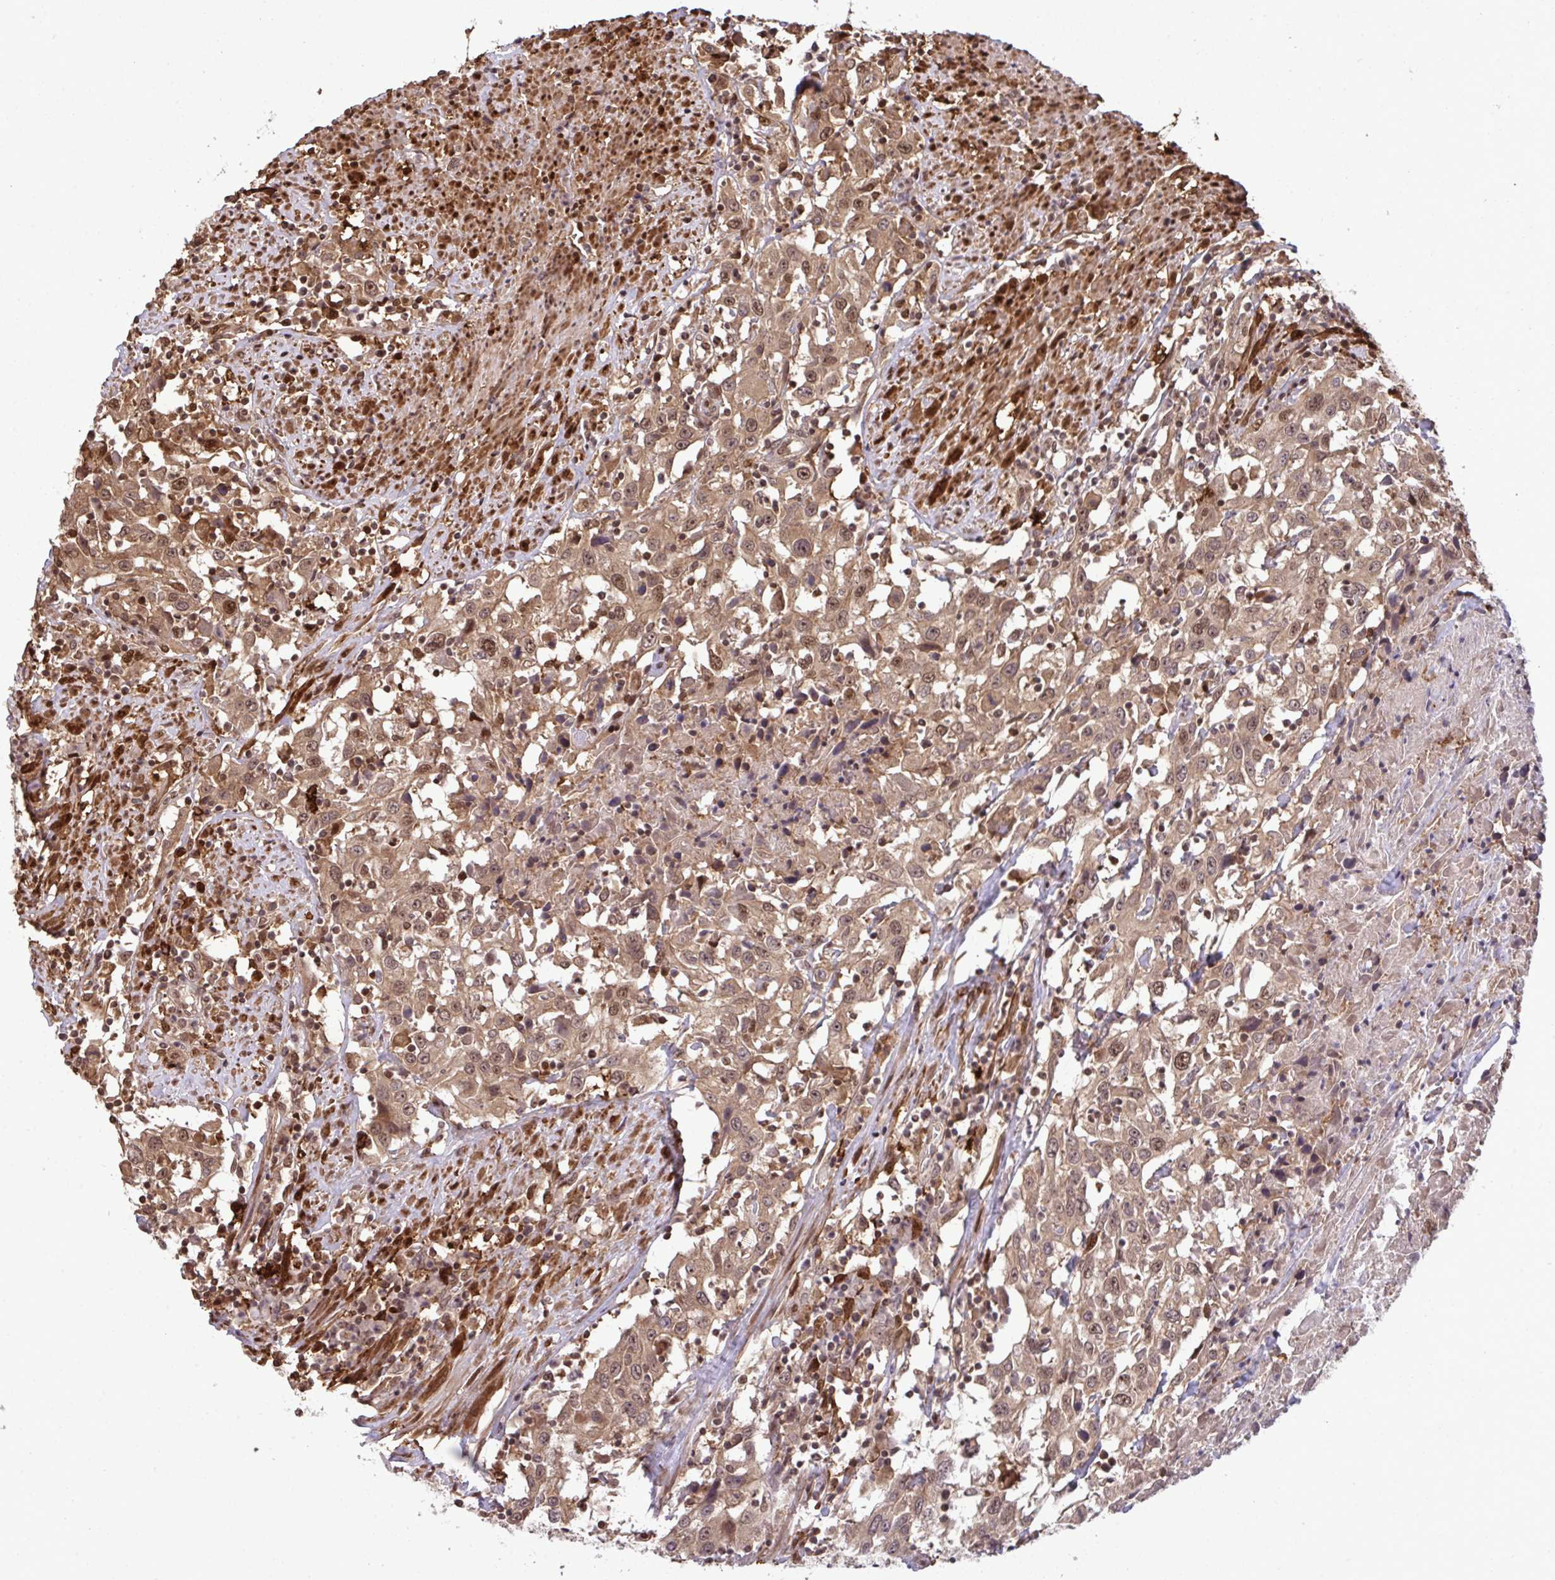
{"staining": {"intensity": "moderate", "quantity": ">75%", "location": "cytoplasmic/membranous,nuclear"}, "tissue": "urothelial cancer", "cell_type": "Tumor cells", "image_type": "cancer", "snomed": [{"axis": "morphology", "description": "Urothelial carcinoma, High grade"}, {"axis": "topography", "description": "Urinary bladder"}], "caption": "Immunohistochemical staining of human urothelial cancer displays moderate cytoplasmic/membranous and nuclear protein positivity in about >75% of tumor cells.", "gene": "UXT", "patient": {"sex": "male", "age": 61}}